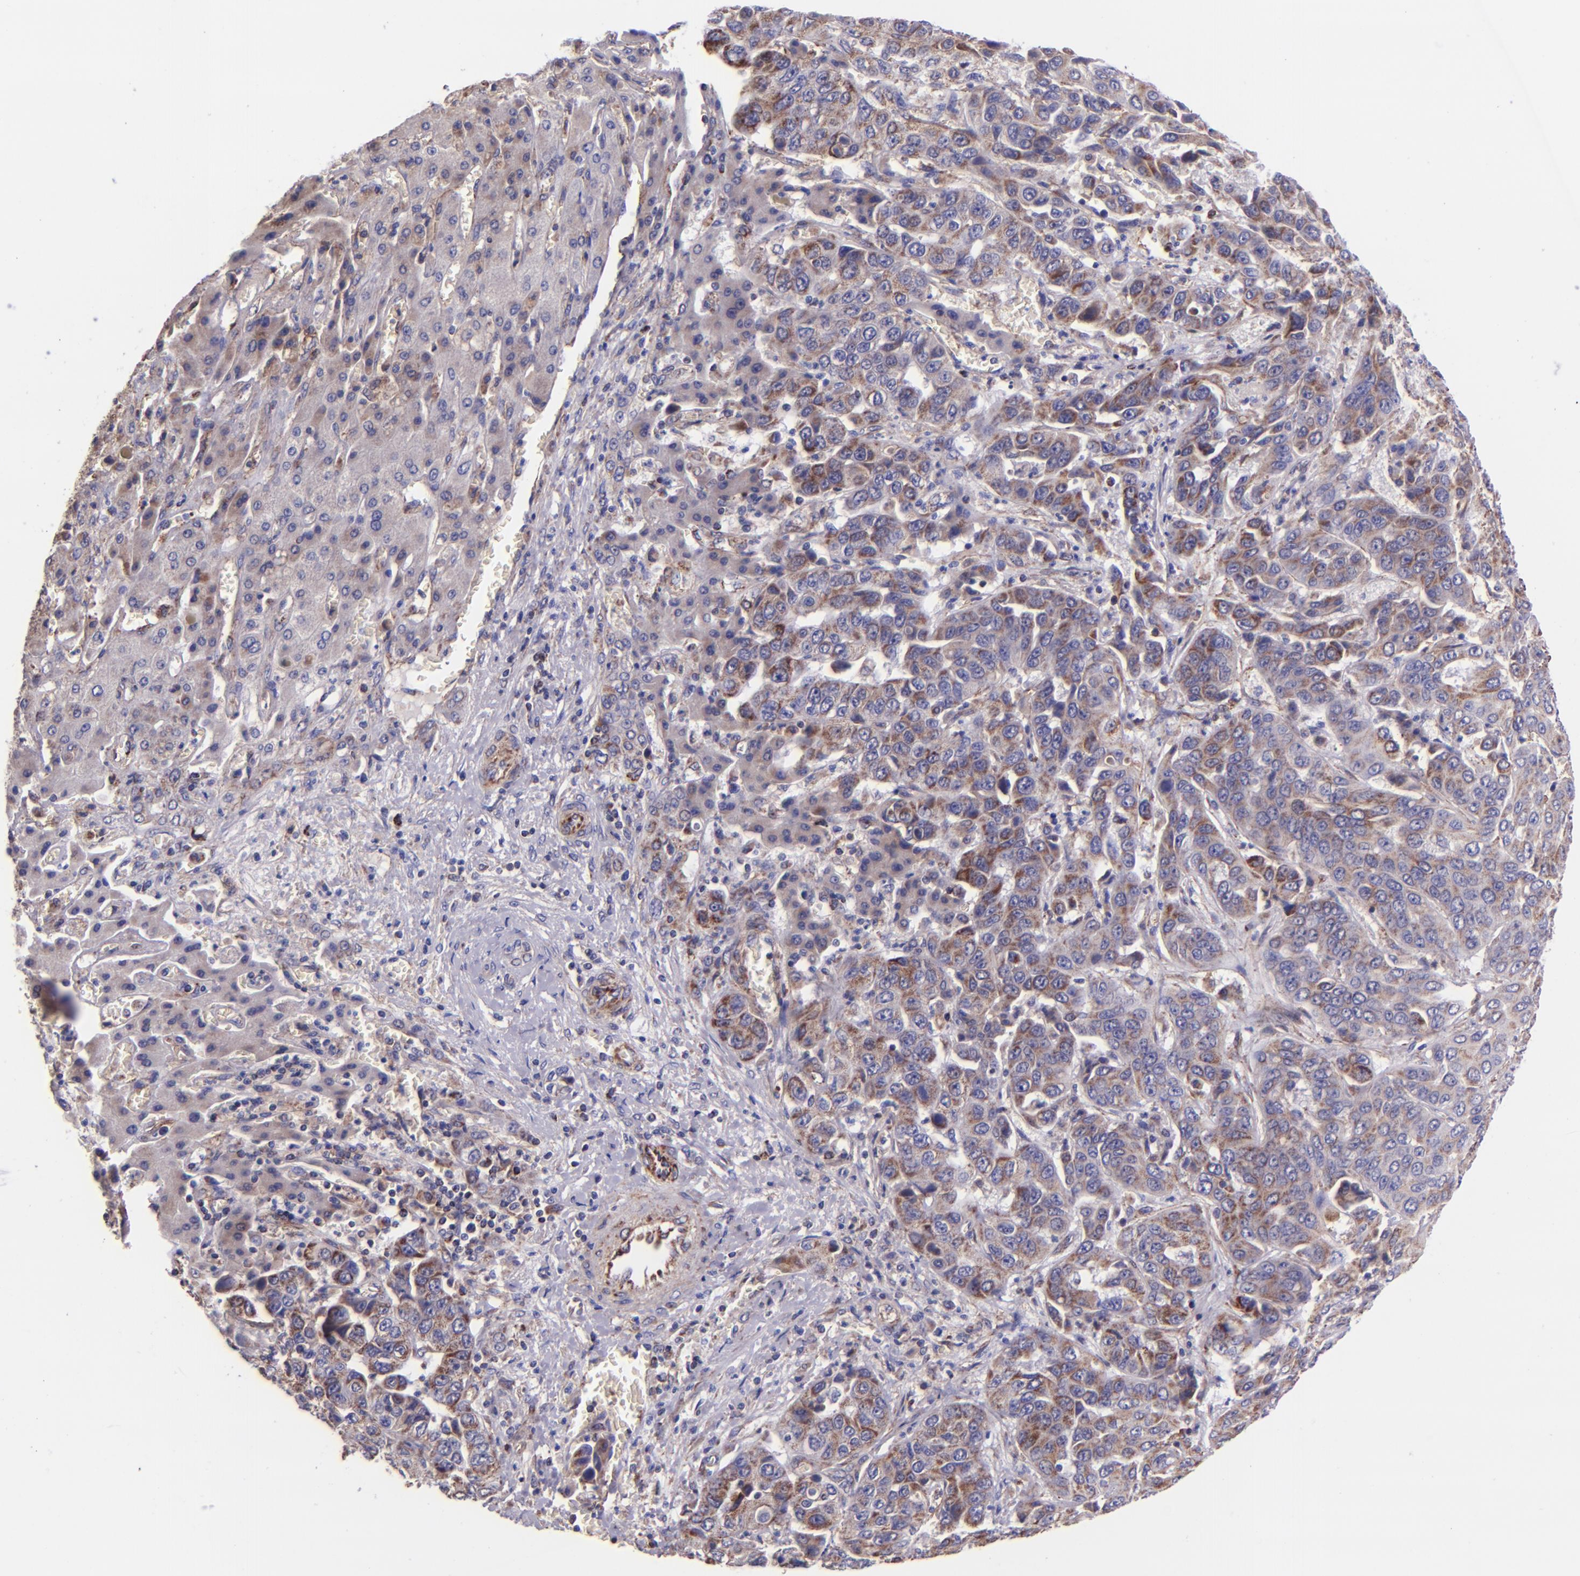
{"staining": {"intensity": "moderate", "quantity": "<25%", "location": "cytoplasmic/membranous"}, "tissue": "liver cancer", "cell_type": "Tumor cells", "image_type": "cancer", "snomed": [{"axis": "morphology", "description": "Cholangiocarcinoma"}, {"axis": "topography", "description": "Liver"}], "caption": "Moderate cytoplasmic/membranous positivity for a protein is appreciated in about <25% of tumor cells of liver cancer using IHC.", "gene": "IDH3G", "patient": {"sex": "female", "age": 52}}